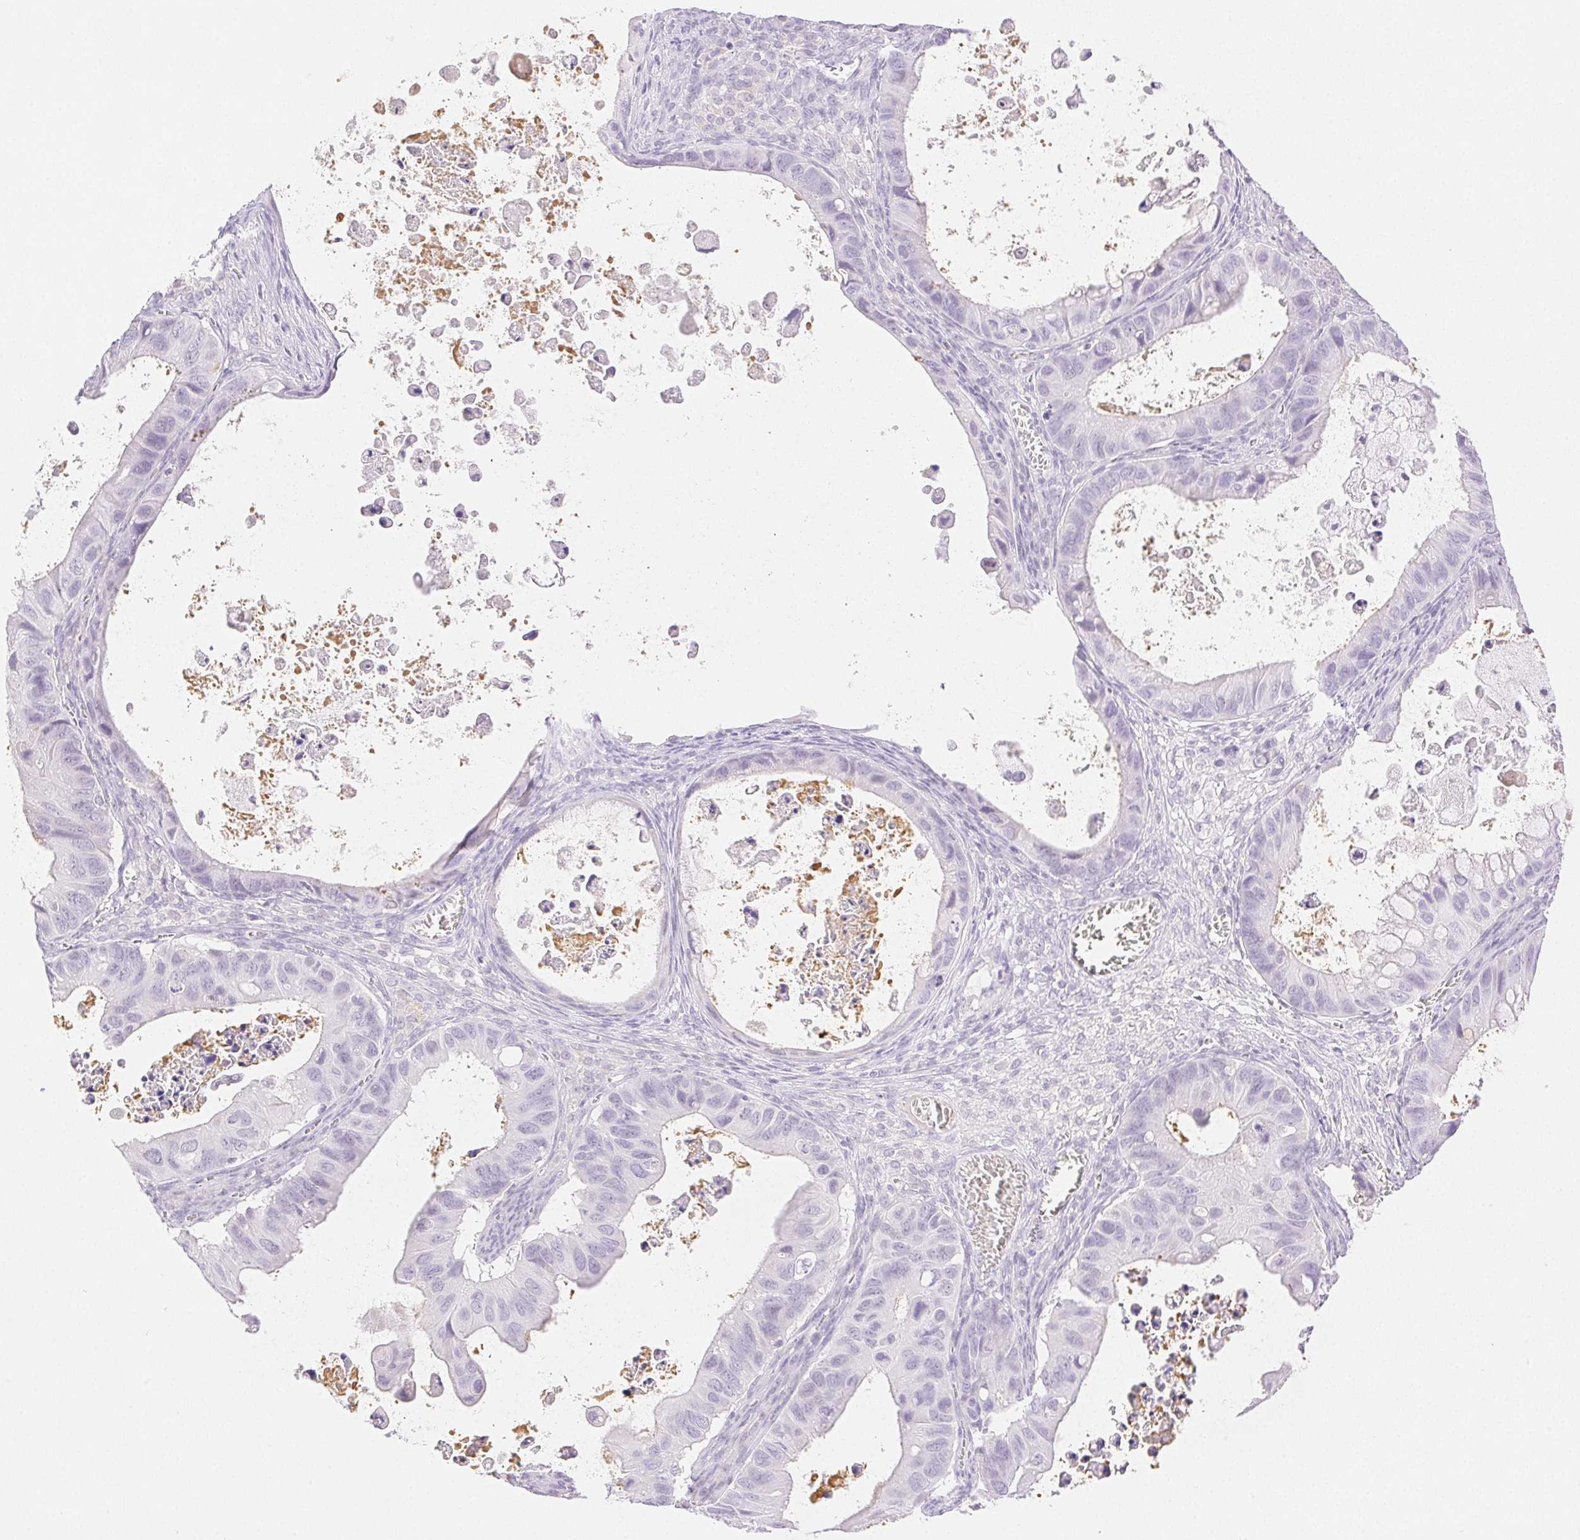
{"staining": {"intensity": "negative", "quantity": "none", "location": "none"}, "tissue": "ovarian cancer", "cell_type": "Tumor cells", "image_type": "cancer", "snomed": [{"axis": "morphology", "description": "Cystadenocarcinoma, mucinous, NOS"}, {"axis": "topography", "description": "Ovary"}], "caption": "The photomicrograph shows no significant staining in tumor cells of ovarian cancer (mucinous cystadenocarcinoma).", "gene": "SPACA4", "patient": {"sex": "female", "age": 64}}